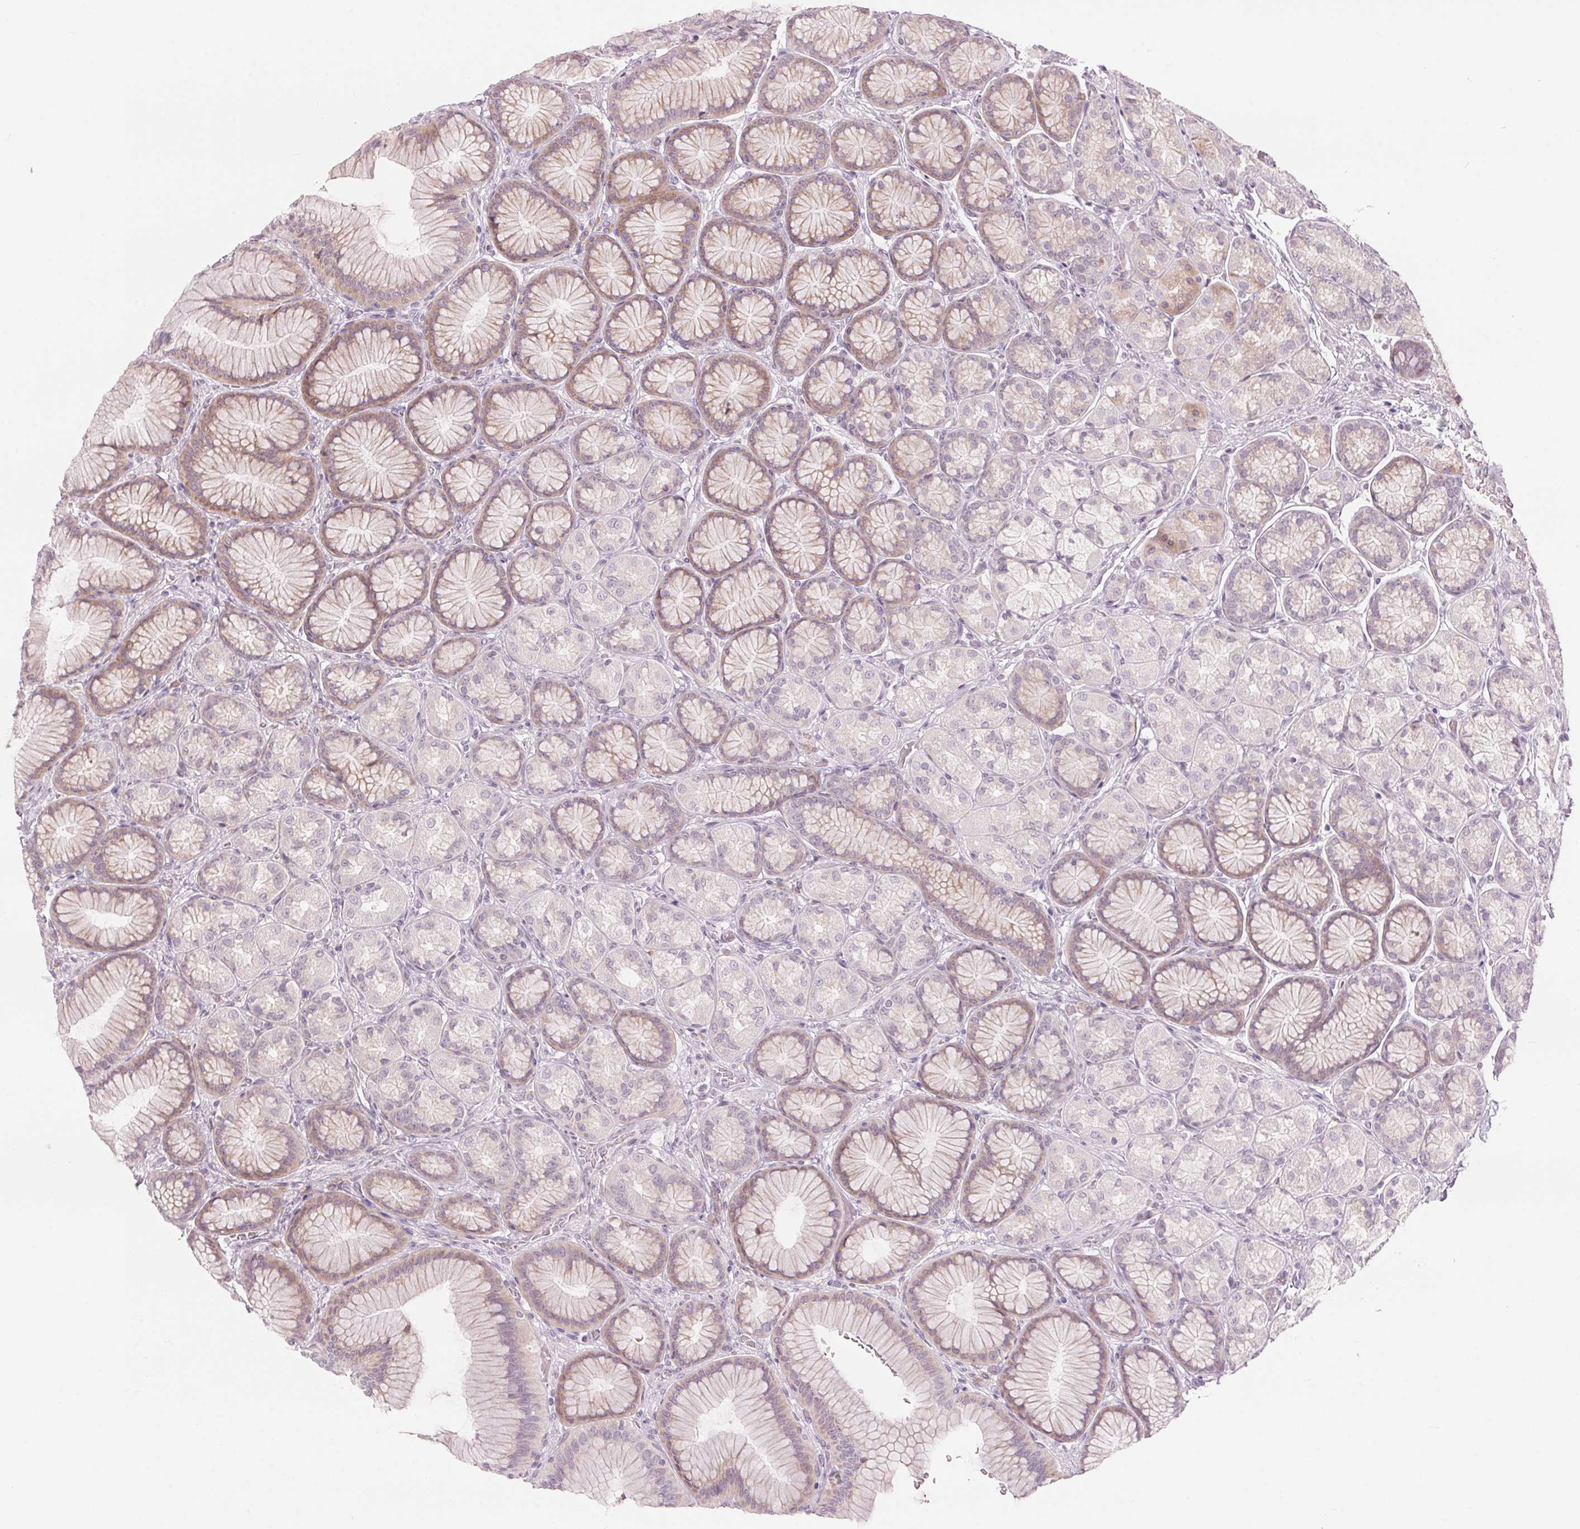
{"staining": {"intensity": "weak", "quantity": "25%-75%", "location": "cytoplasmic/membranous,nuclear"}, "tissue": "stomach", "cell_type": "Glandular cells", "image_type": "normal", "snomed": [{"axis": "morphology", "description": "Normal tissue, NOS"}, {"axis": "morphology", "description": "Adenocarcinoma, NOS"}, {"axis": "morphology", "description": "Adenocarcinoma, High grade"}, {"axis": "topography", "description": "Stomach, upper"}, {"axis": "topography", "description": "Stomach"}], "caption": "This histopathology image demonstrates IHC staining of unremarkable human stomach, with low weak cytoplasmic/membranous,nuclear staining in approximately 25%-75% of glandular cells.", "gene": "GNMT", "patient": {"sex": "female", "age": 65}}